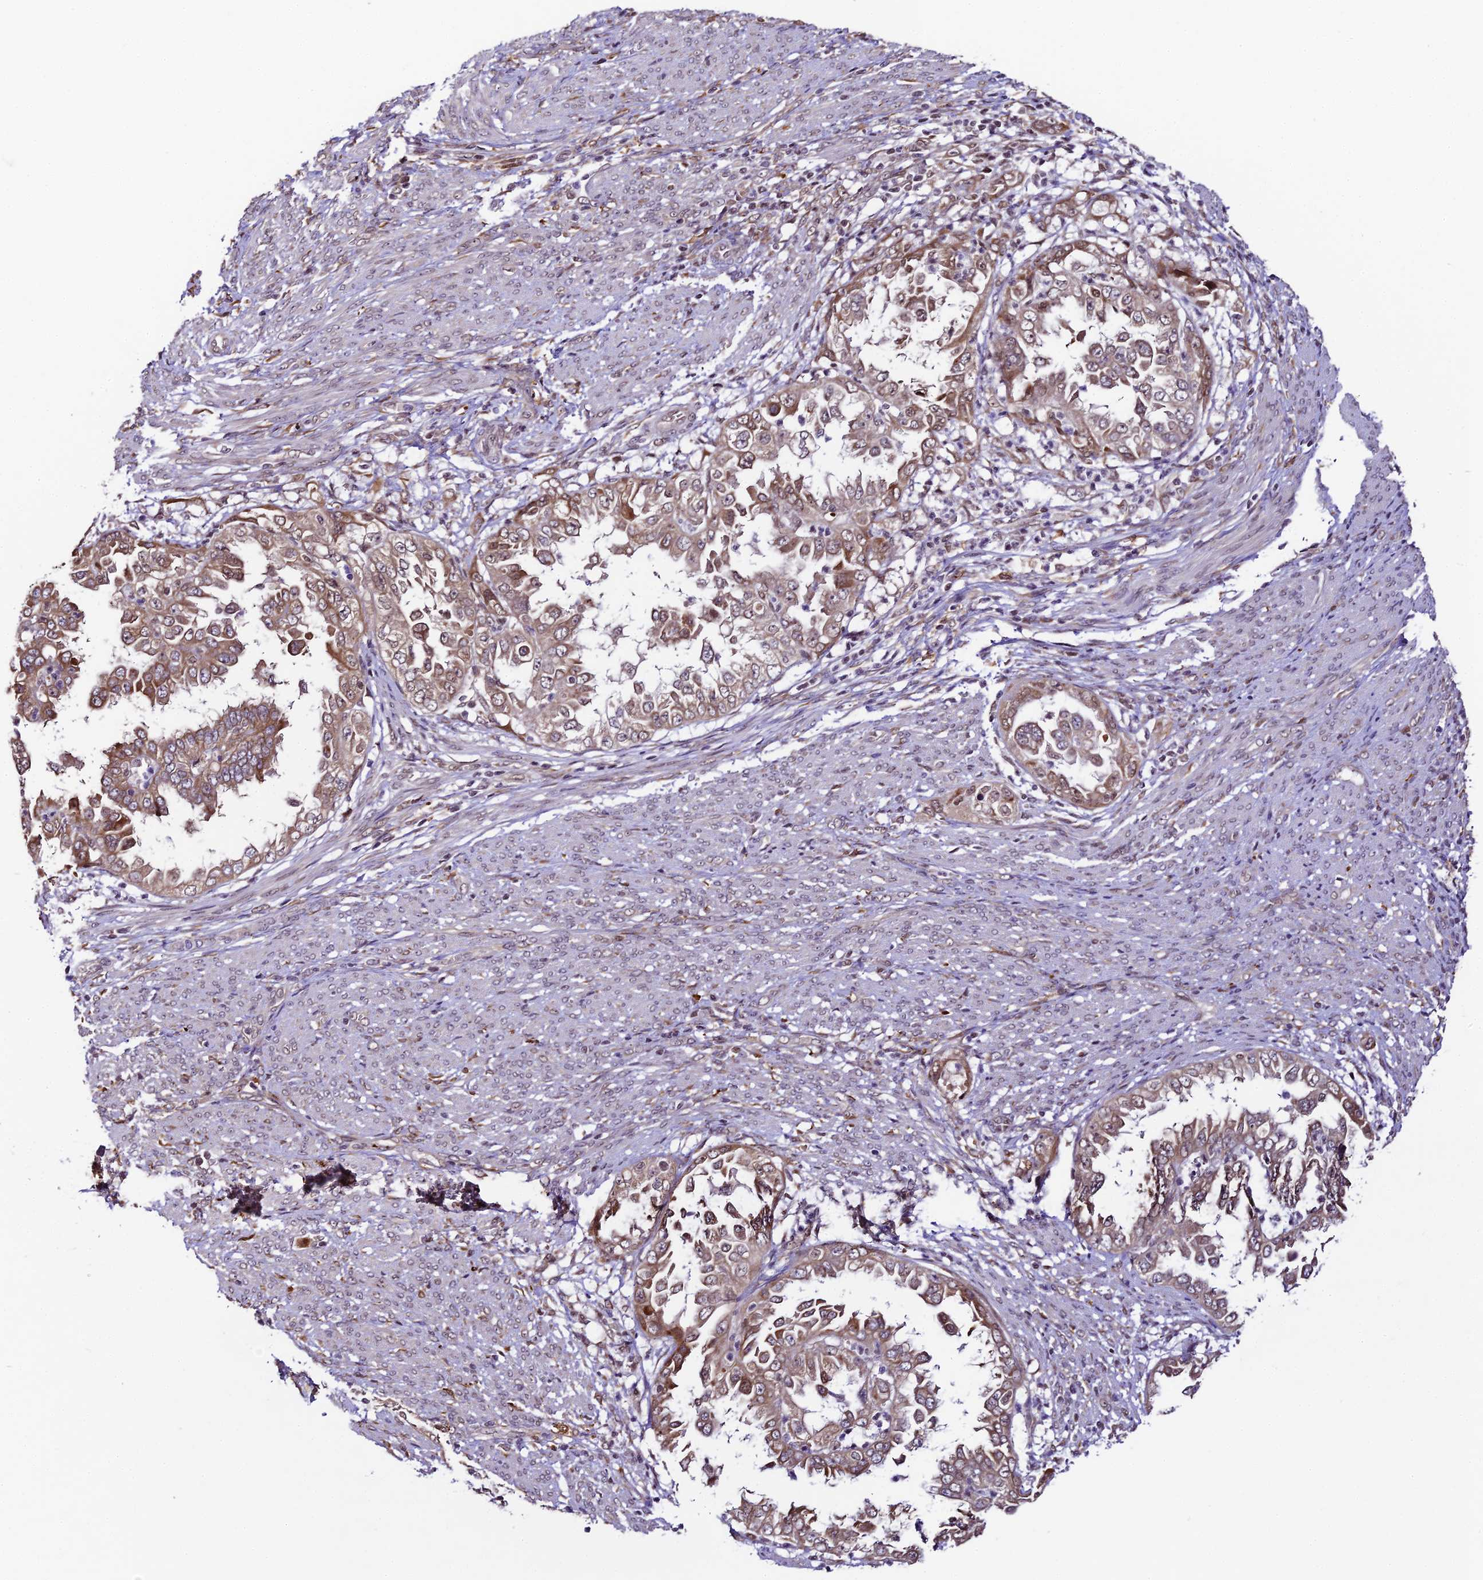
{"staining": {"intensity": "moderate", "quantity": ">75%", "location": "cytoplasmic/membranous"}, "tissue": "endometrial cancer", "cell_type": "Tumor cells", "image_type": "cancer", "snomed": [{"axis": "morphology", "description": "Adenocarcinoma, NOS"}, {"axis": "topography", "description": "Endometrium"}], "caption": "The immunohistochemical stain labels moderate cytoplasmic/membranous staining in tumor cells of adenocarcinoma (endometrial) tissue.", "gene": "TRIM22", "patient": {"sex": "female", "age": 85}}